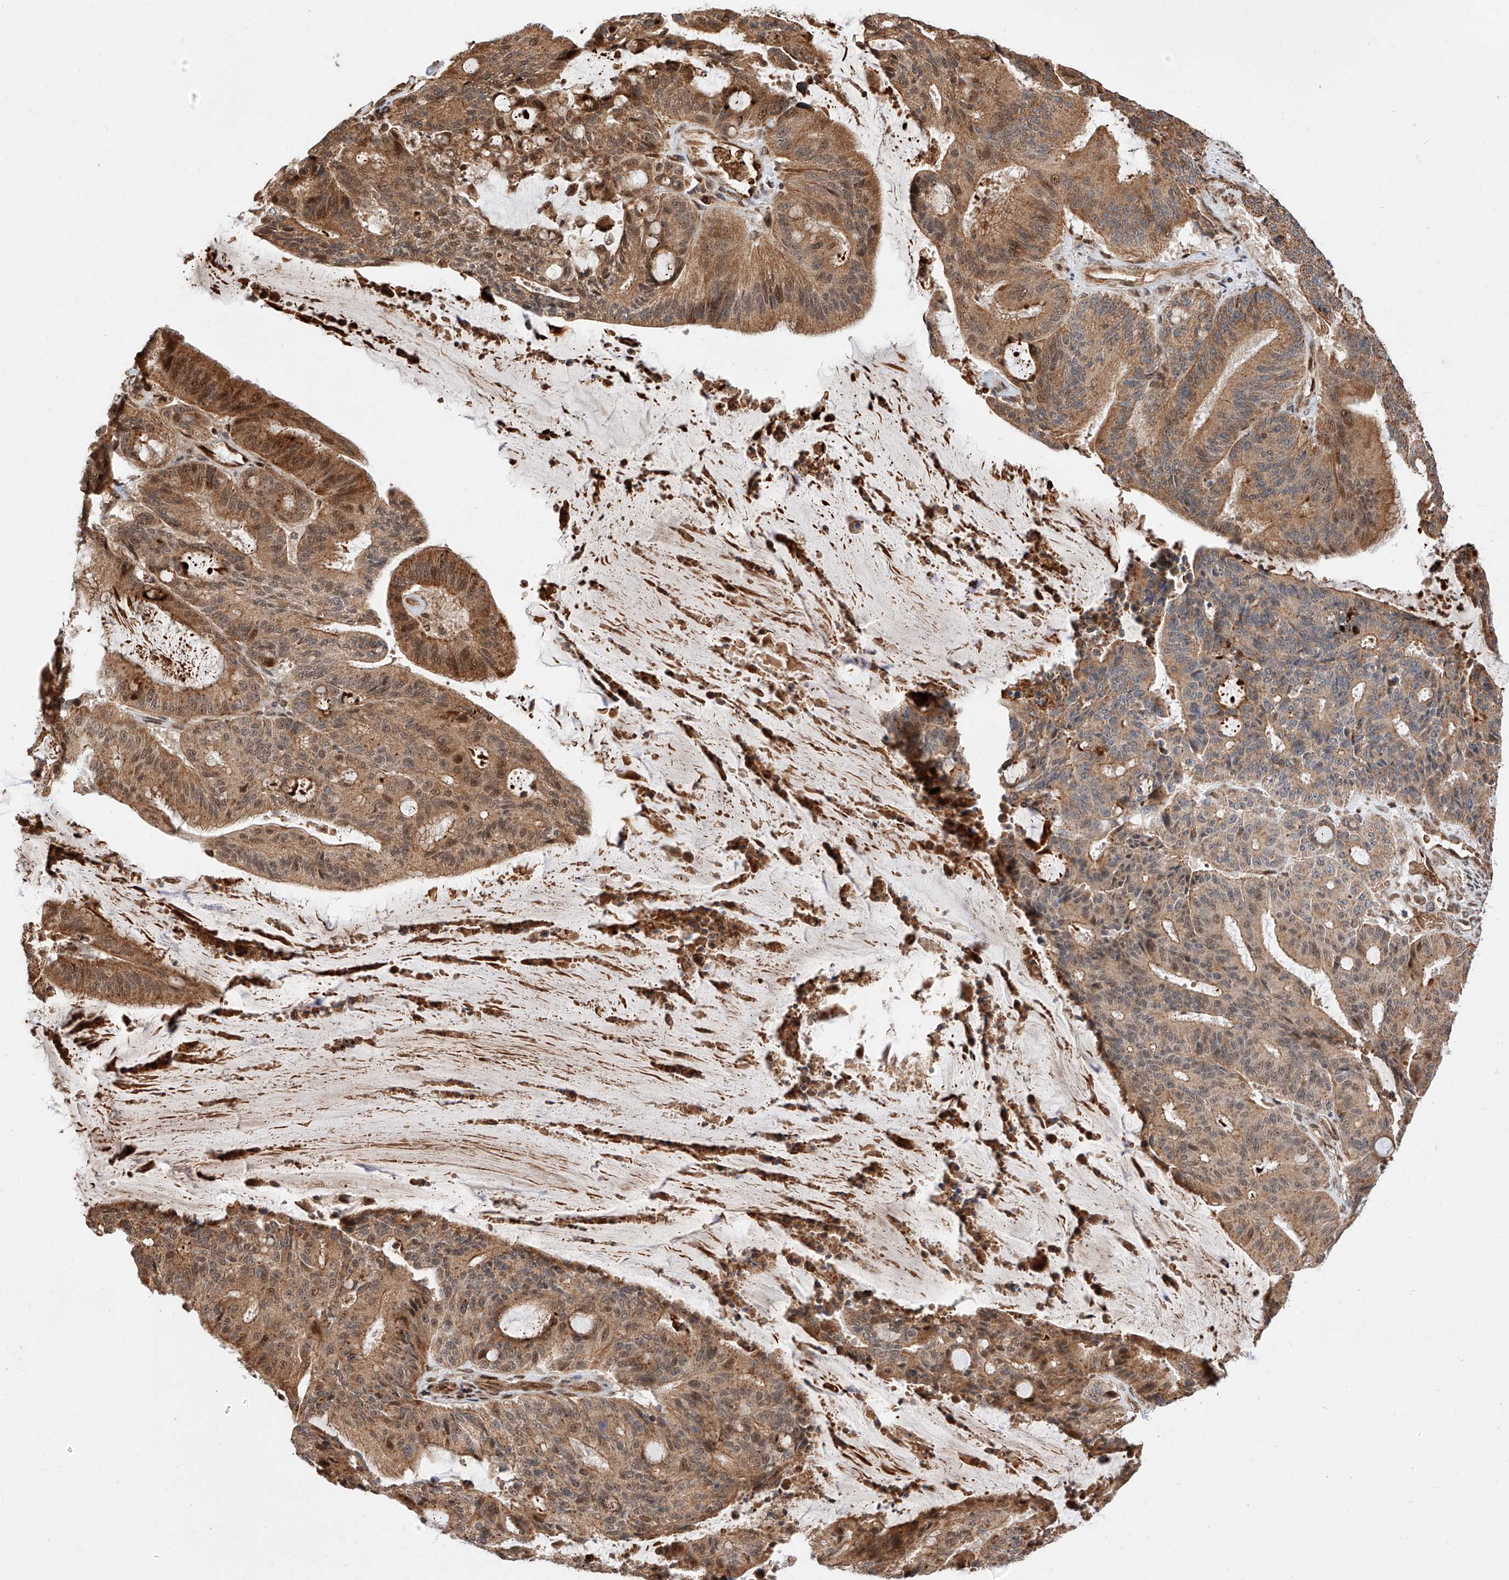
{"staining": {"intensity": "moderate", "quantity": ">75%", "location": "cytoplasmic/membranous,nuclear"}, "tissue": "liver cancer", "cell_type": "Tumor cells", "image_type": "cancer", "snomed": [{"axis": "morphology", "description": "Normal tissue, NOS"}, {"axis": "morphology", "description": "Cholangiocarcinoma"}, {"axis": "topography", "description": "Liver"}, {"axis": "topography", "description": "Peripheral nerve tissue"}], "caption": "A medium amount of moderate cytoplasmic/membranous and nuclear staining is identified in approximately >75% of tumor cells in liver cancer (cholangiocarcinoma) tissue.", "gene": "THTPA", "patient": {"sex": "female", "age": 73}}